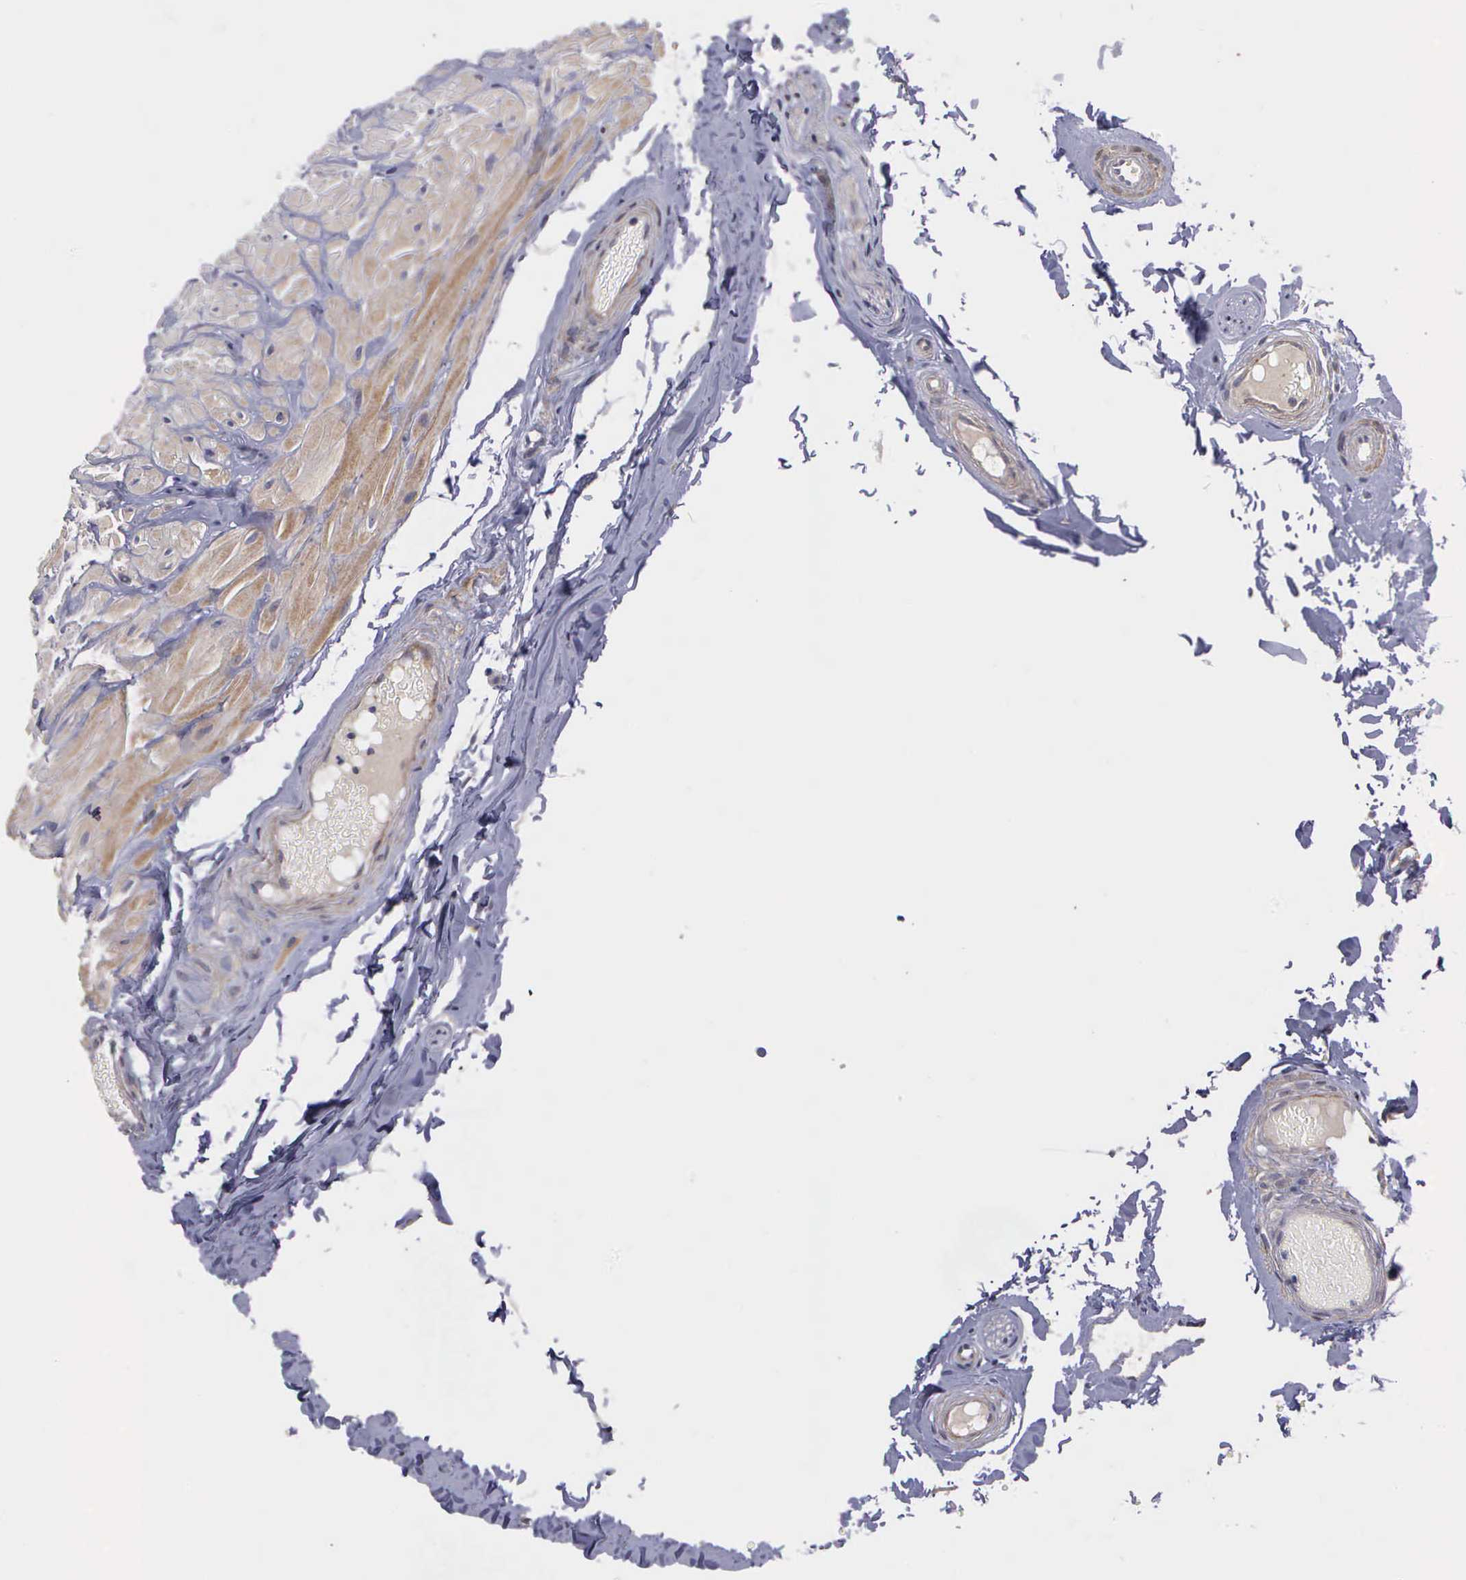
{"staining": {"intensity": "weak", "quantity": "25%-75%", "location": "cytoplasmic/membranous"}, "tissue": "epididymis", "cell_type": "Glandular cells", "image_type": "normal", "snomed": [{"axis": "morphology", "description": "Normal tissue, NOS"}, {"axis": "topography", "description": "Epididymis"}], "caption": "This histopathology image displays IHC staining of benign human epididymis, with low weak cytoplasmic/membranous staining in about 25%-75% of glandular cells.", "gene": "RTL10", "patient": {"sex": "male", "age": 52}}